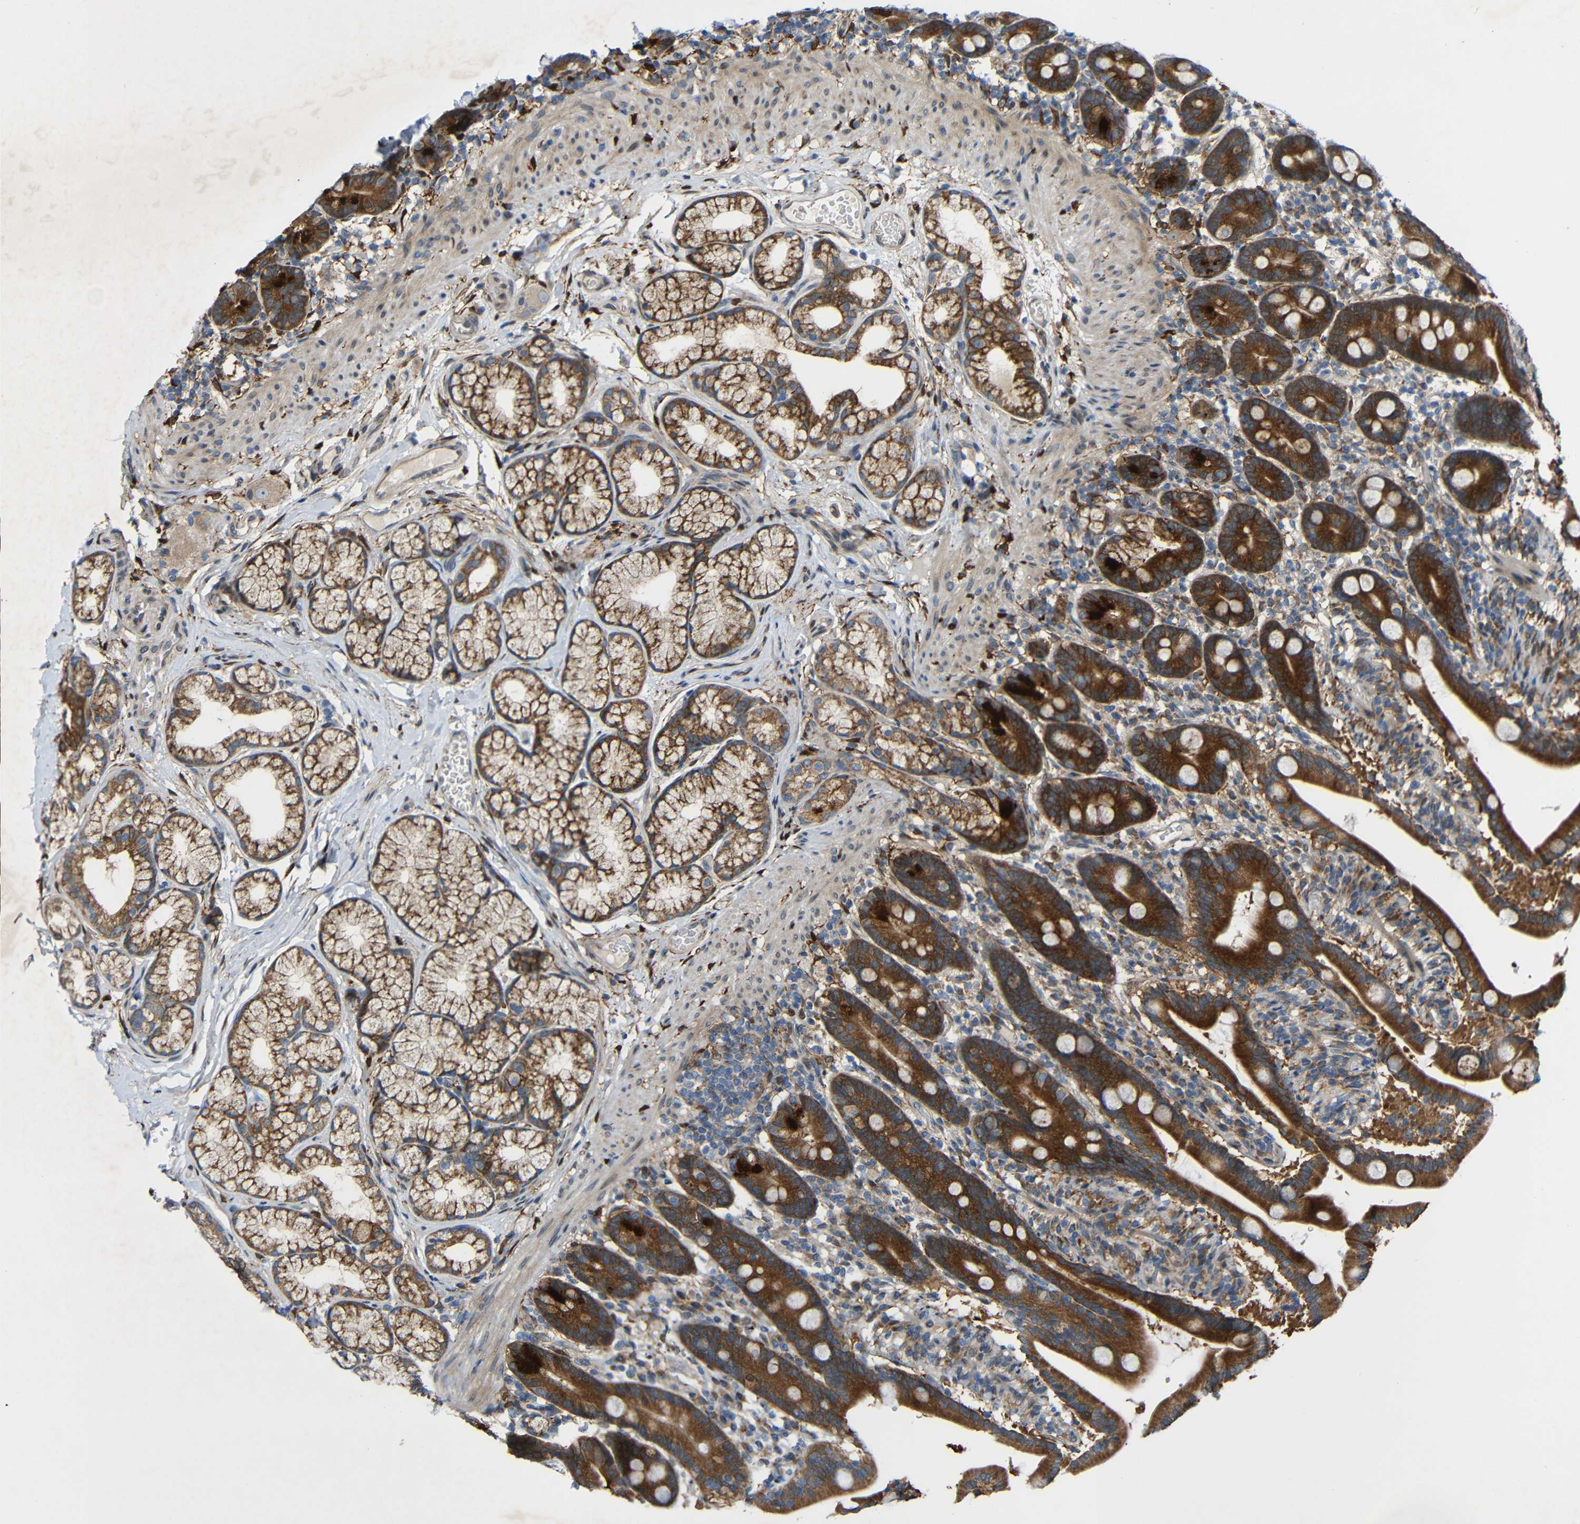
{"staining": {"intensity": "strong", "quantity": "<25%", "location": "cytoplasmic/membranous"}, "tissue": "duodenum", "cell_type": "Glandular cells", "image_type": "normal", "snomed": [{"axis": "morphology", "description": "Normal tissue, NOS"}, {"axis": "topography", "description": "Duodenum"}], "caption": "Protein staining exhibits strong cytoplasmic/membranous staining in approximately <25% of glandular cells in normal duodenum. (DAB (3,3'-diaminobenzidine) = brown stain, brightfield microscopy at high magnification).", "gene": "TMEM25", "patient": {"sex": "male", "age": 54}}